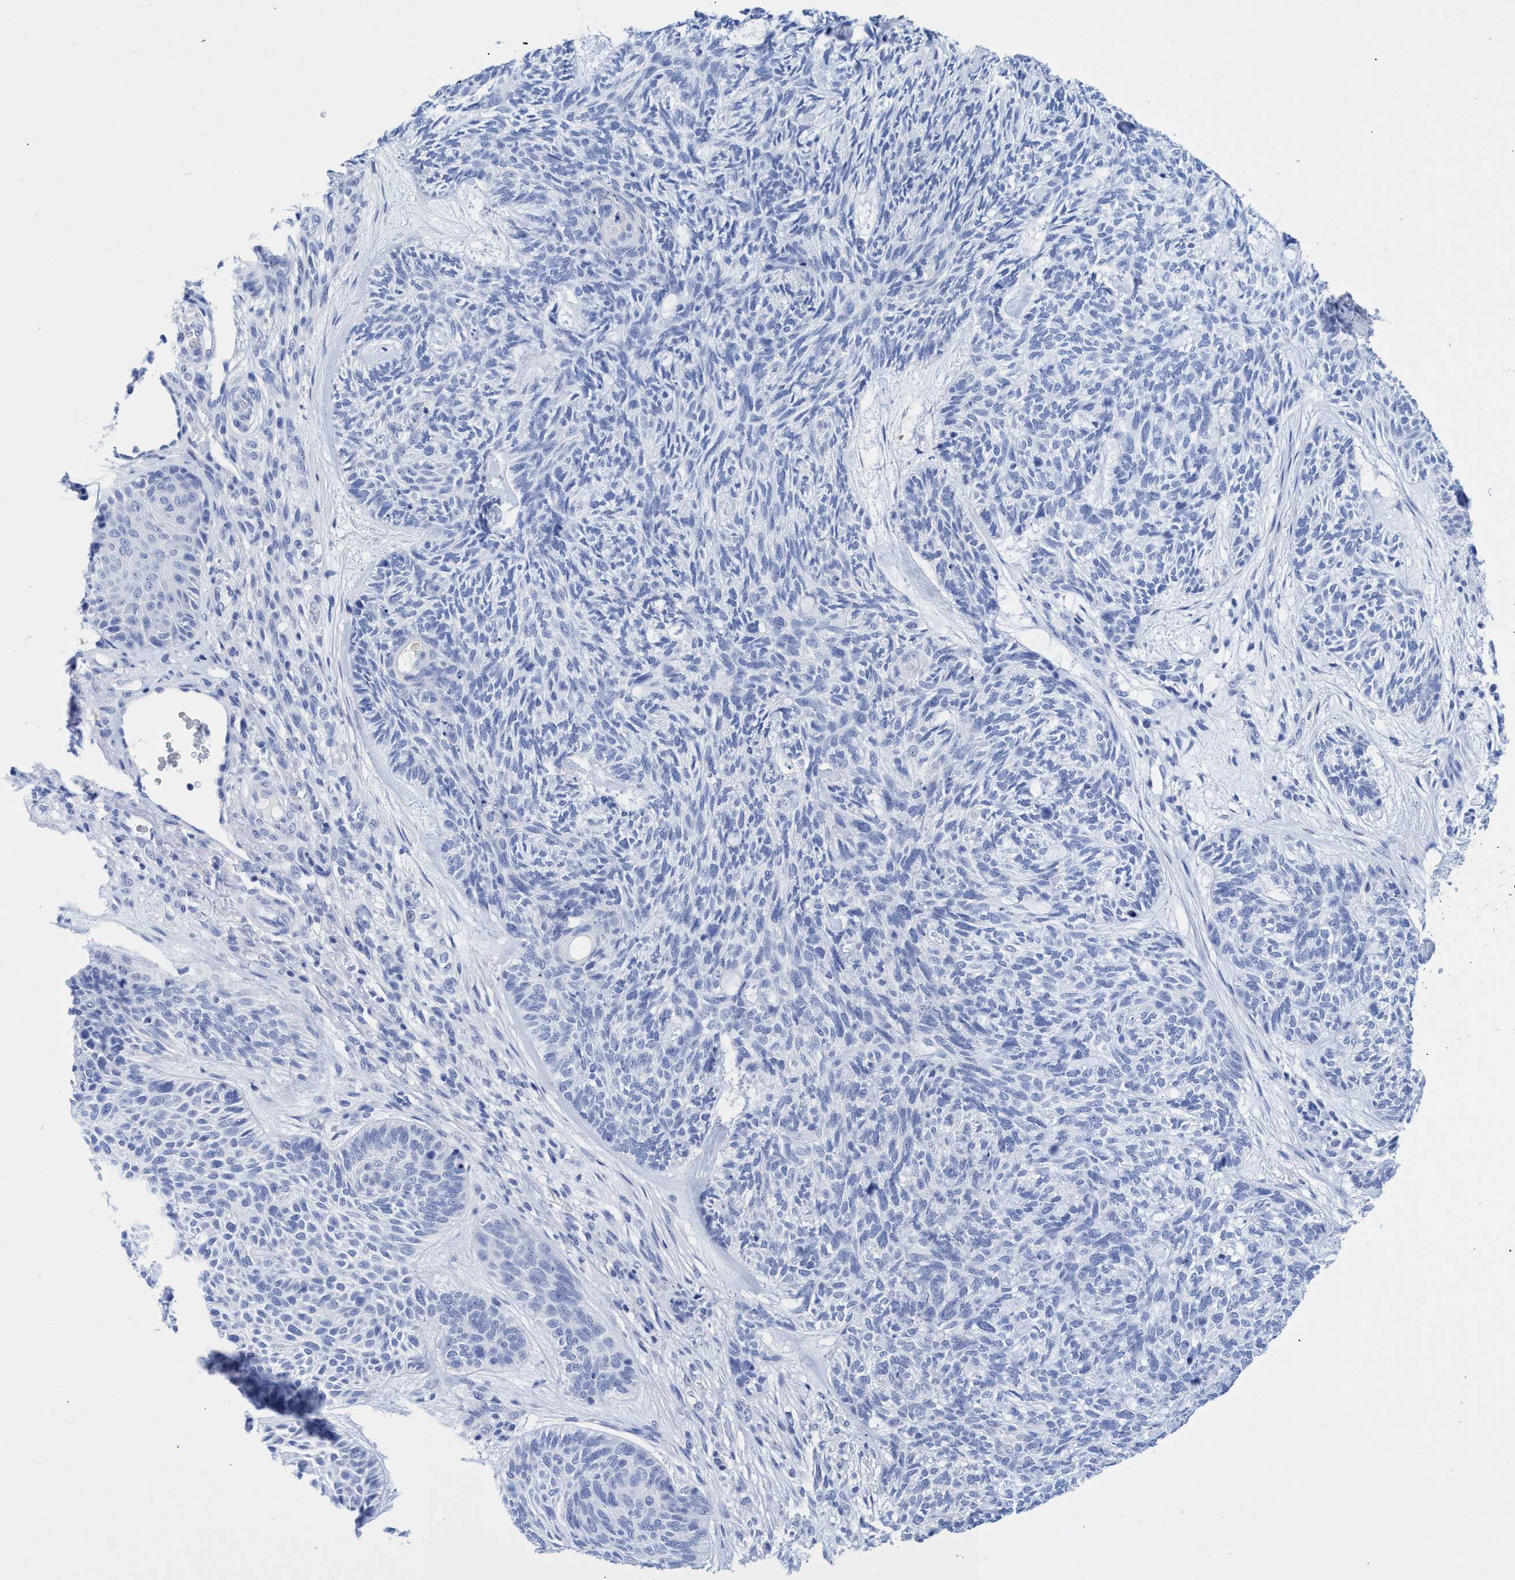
{"staining": {"intensity": "negative", "quantity": "none", "location": "none"}, "tissue": "skin cancer", "cell_type": "Tumor cells", "image_type": "cancer", "snomed": [{"axis": "morphology", "description": "Basal cell carcinoma"}, {"axis": "topography", "description": "Skin"}], "caption": "Immunohistochemical staining of skin cancer exhibits no significant staining in tumor cells.", "gene": "INSL6", "patient": {"sex": "male", "age": 55}}